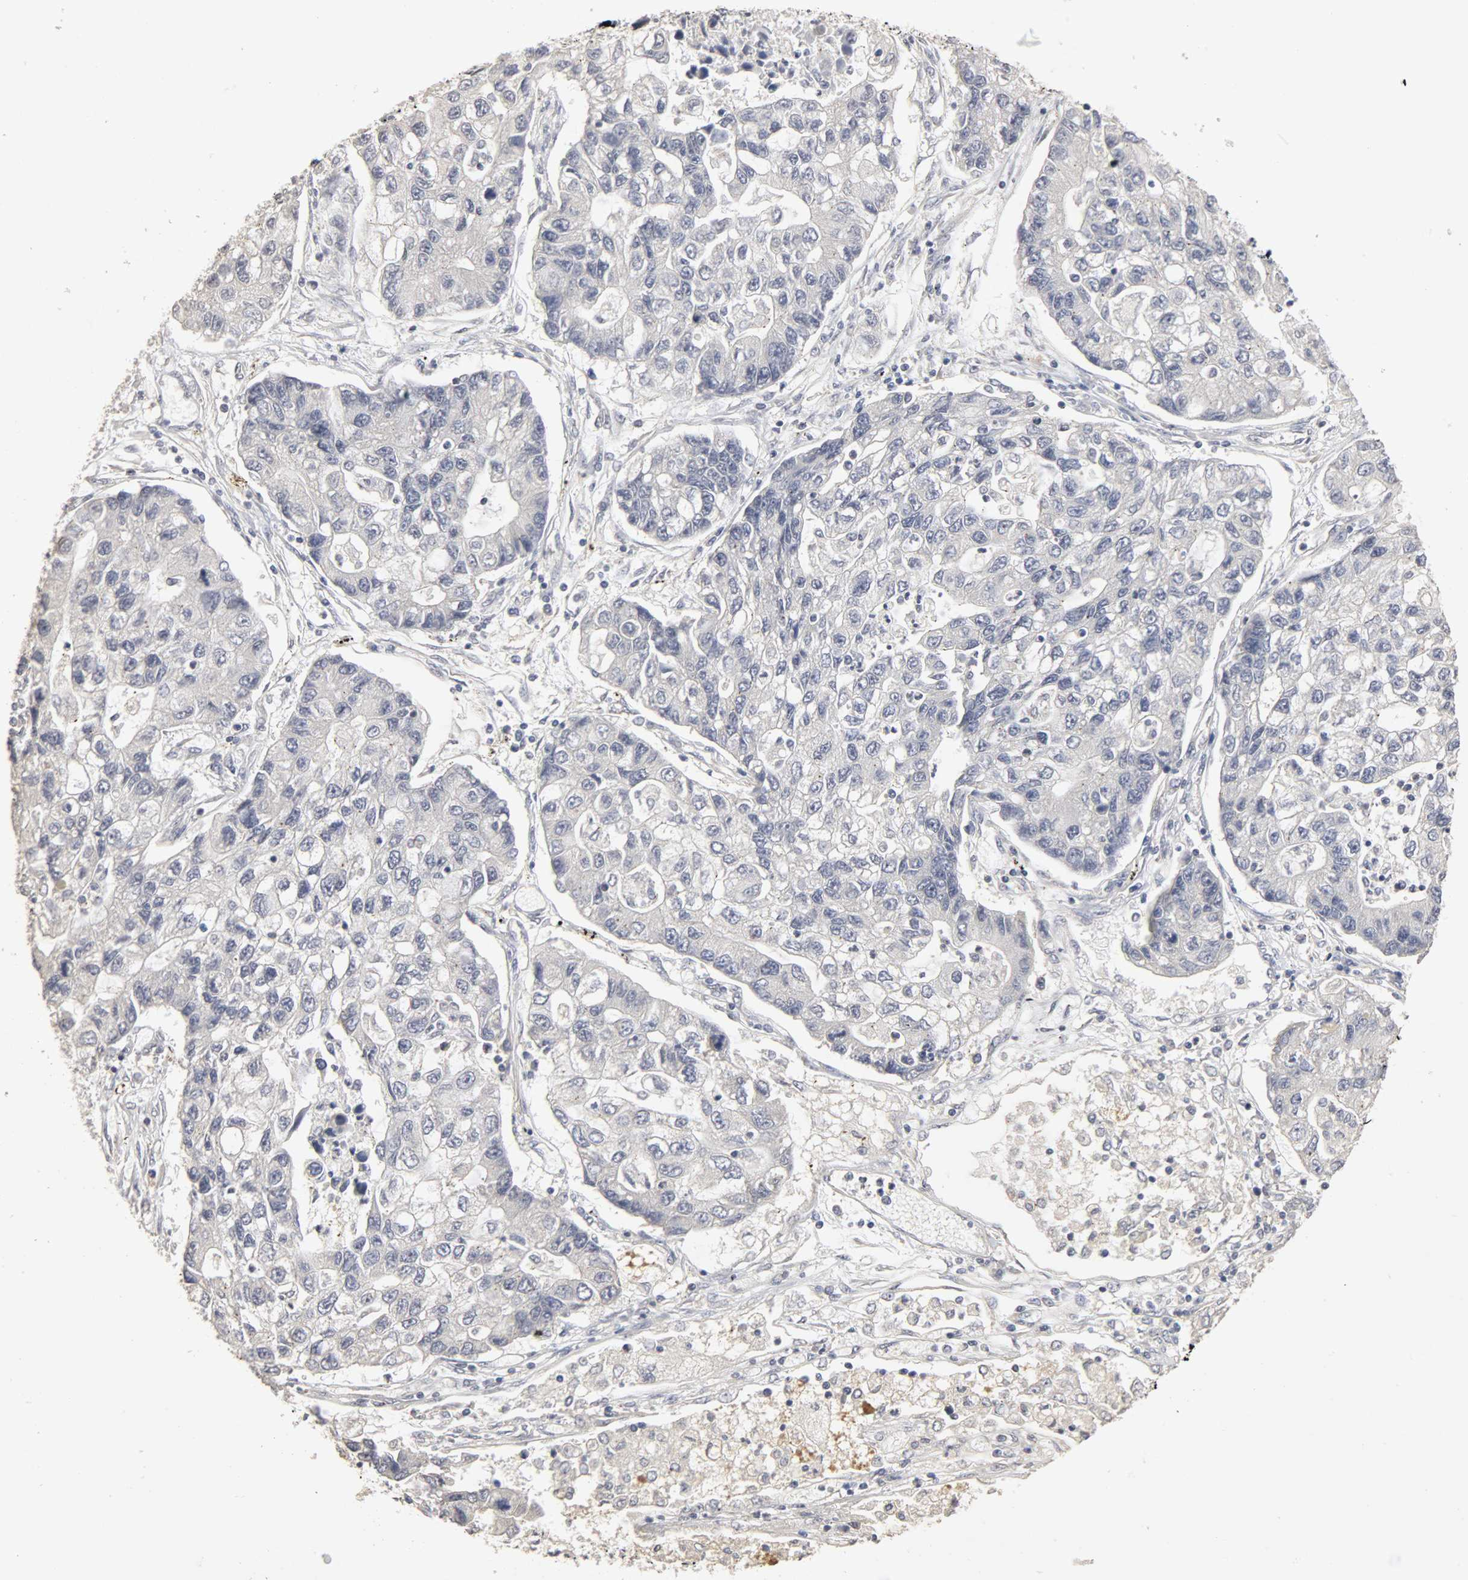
{"staining": {"intensity": "negative", "quantity": "none", "location": "none"}, "tissue": "lung cancer", "cell_type": "Tumor cells", "image_type": "cancer", "snomed": [{"axis": "morphology", "description": "Adenocarcinoma, NOS"}, {"axis": "topography", "description": "Lung"}], "caption": "The photomicrograph reveals no significant expression in tumor cells of lung cancer.", "gene": "SLC10A2", "patient": {"sex": "female", "age": 51}}